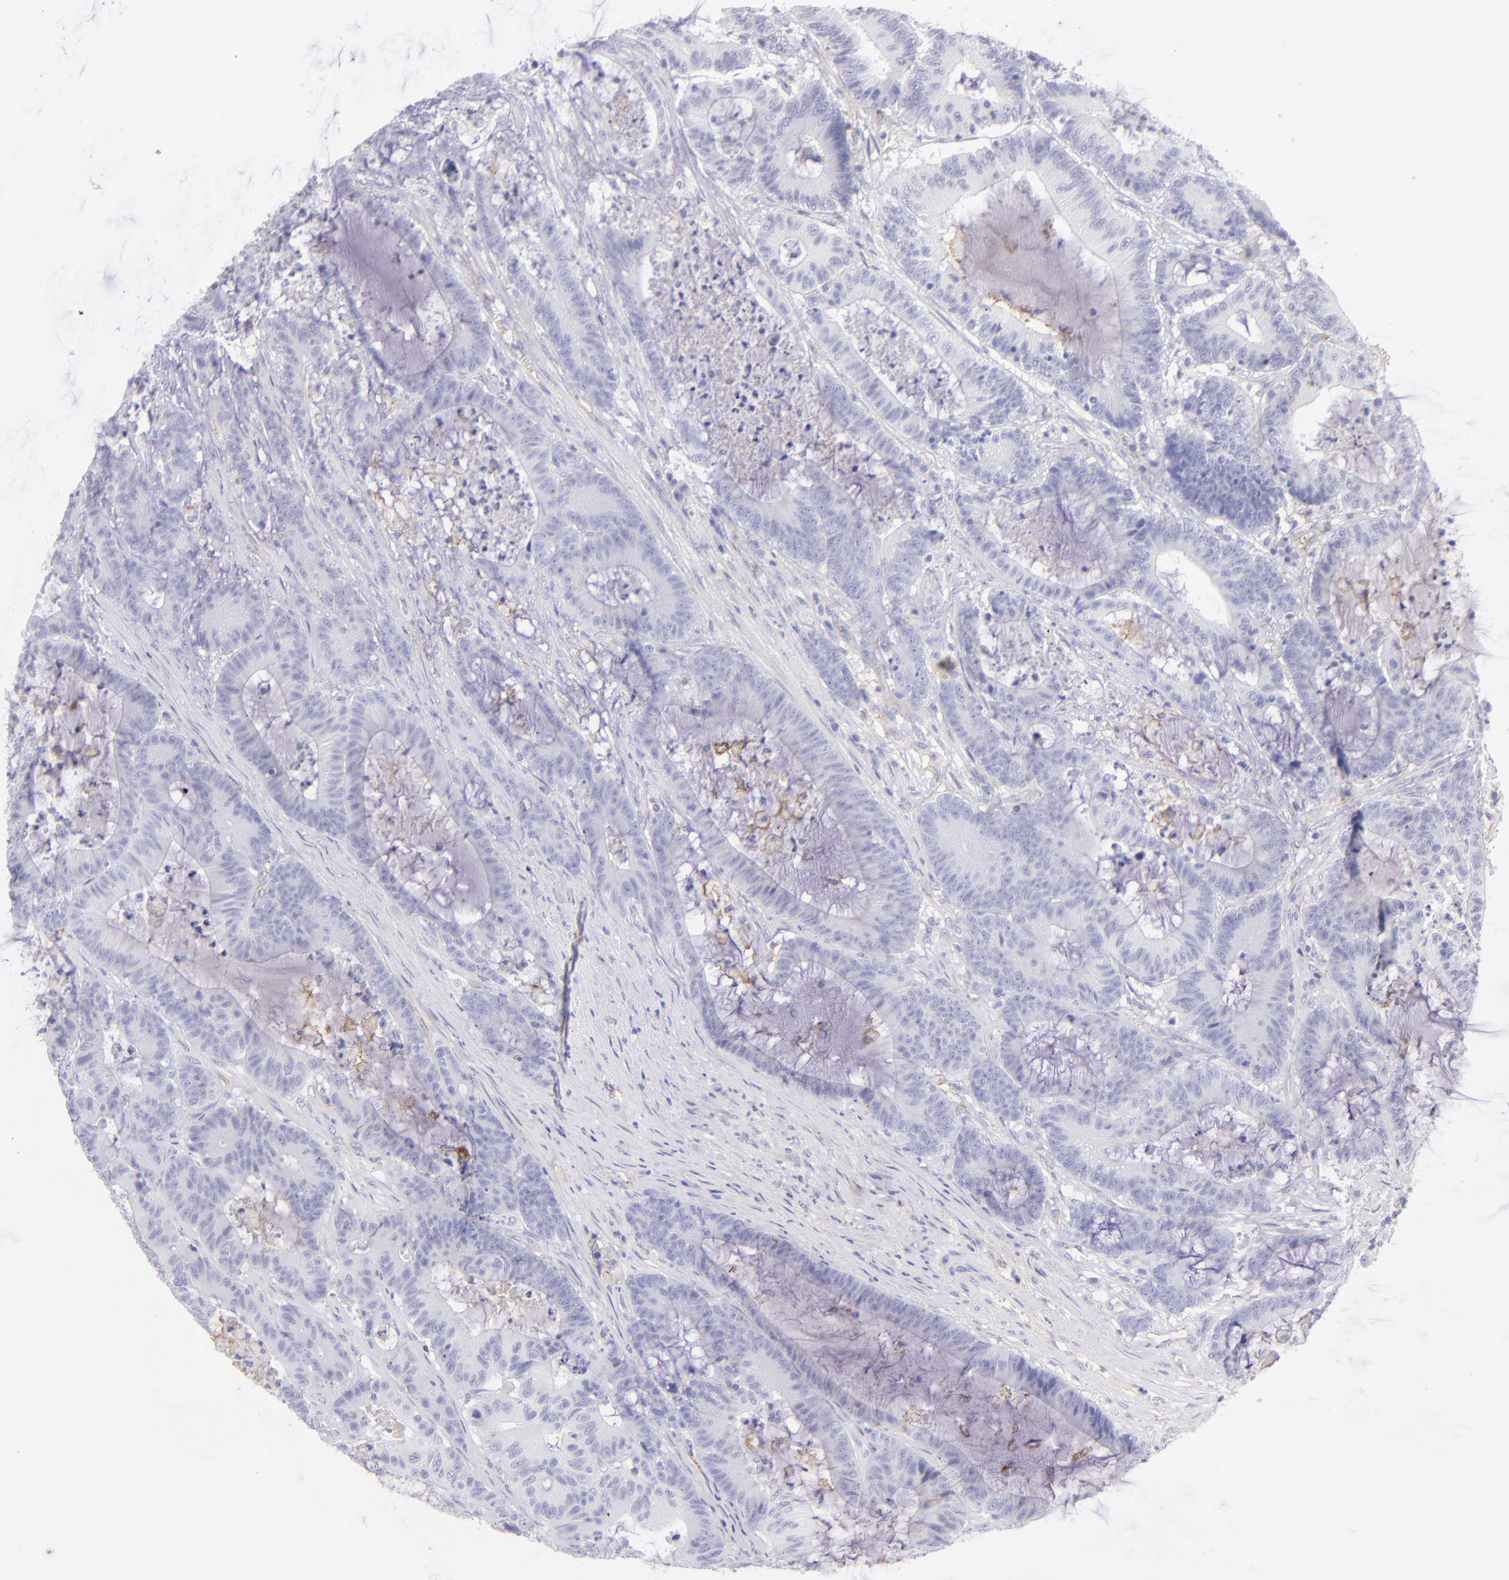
{"staining": {"intensity": "negative", "quantity": "none", "location": "none"}, "tissue": "colorectal cancer", "cell_type": "Tumor cells", "image_type": "cancer", "snomed": [{"axis": "morphology", "description": "Adenocarcinoma, NOS"}, {"axis": "topography", "description": "Colon"}], "caption": "Micrograph shows no protein expression in tumor cells of colorectal adenocarcinoma tissue.", "gene": "CD81", "patient": {"sex": "female", "age": 84}}